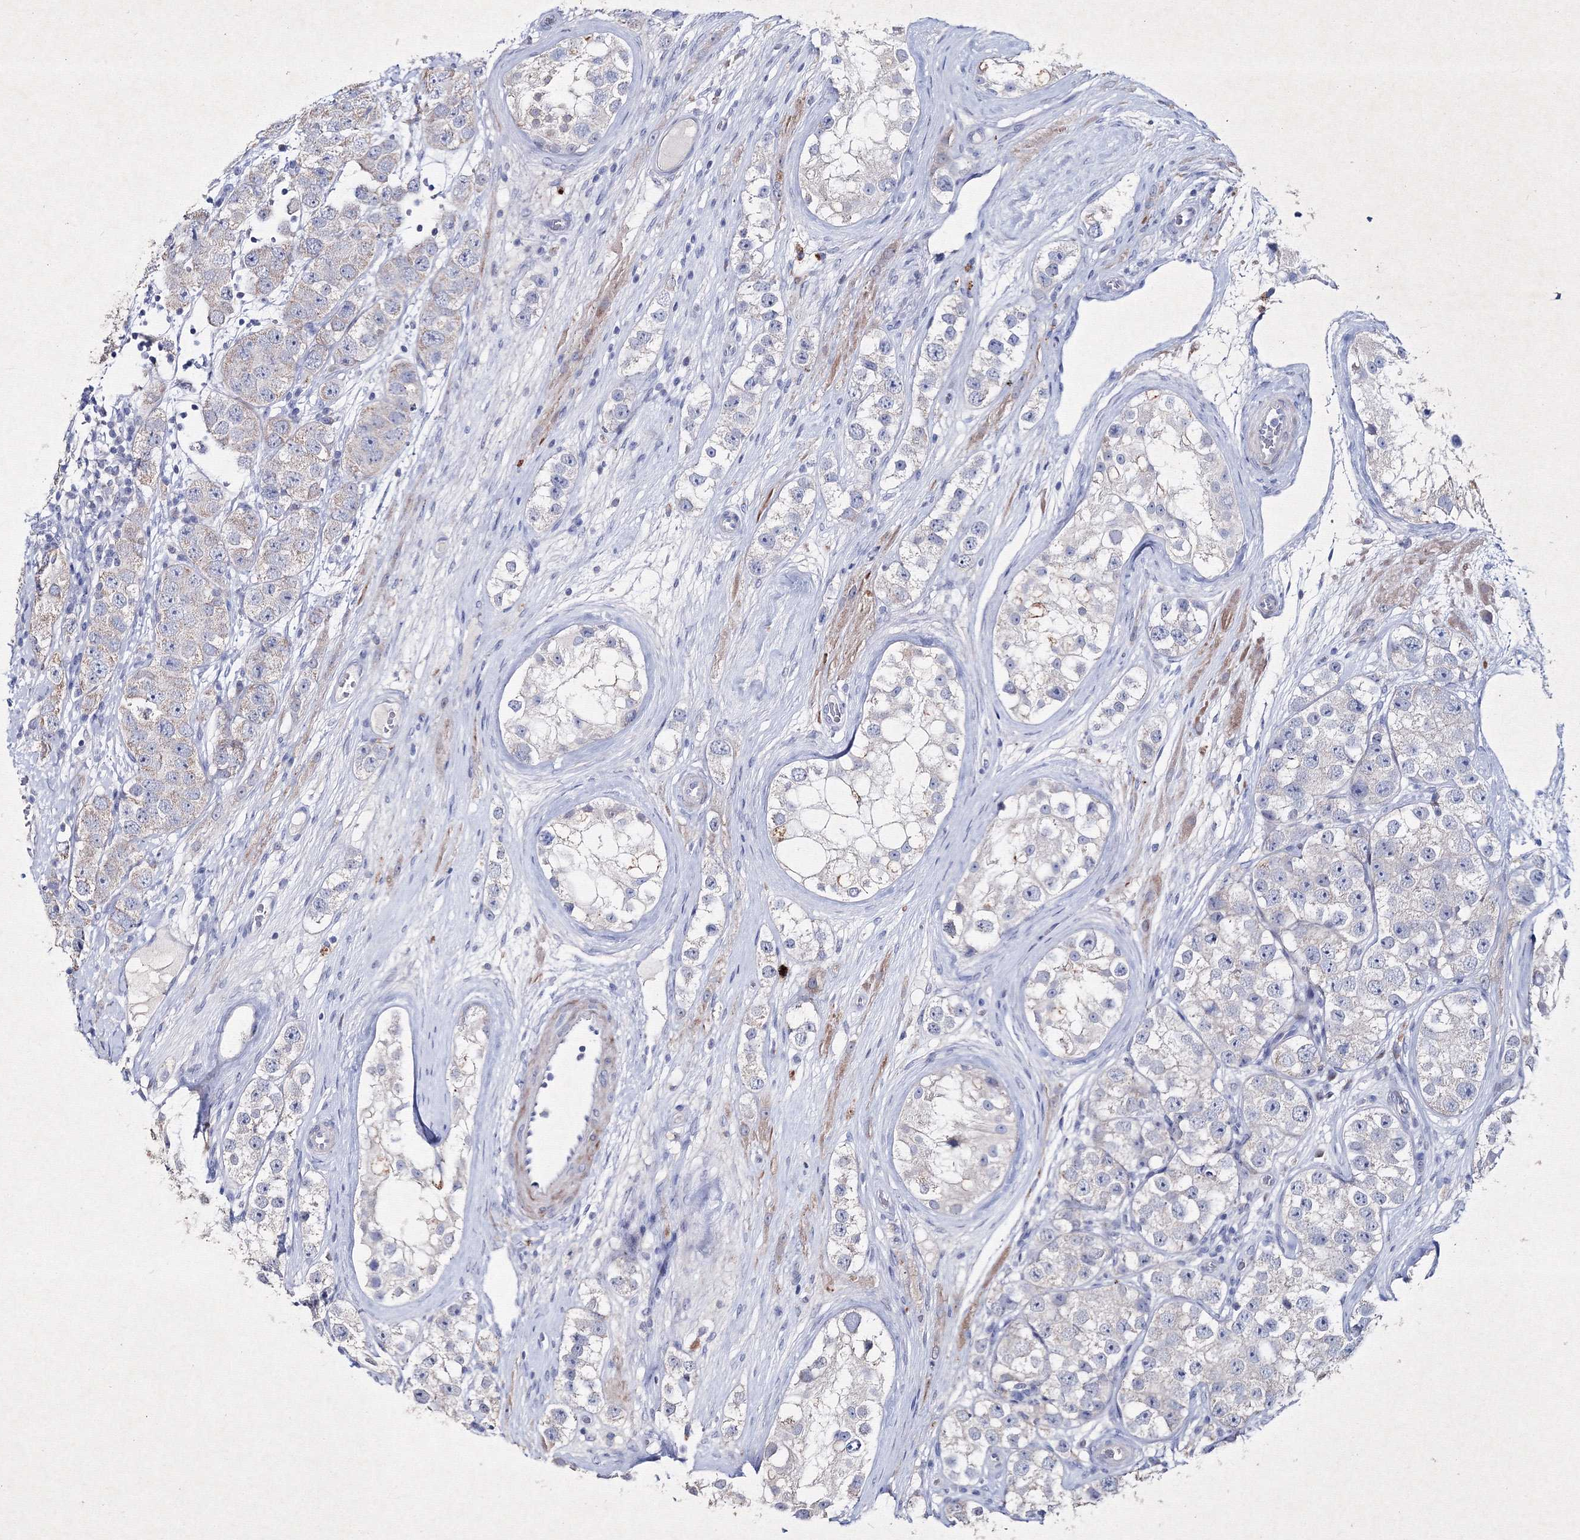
{"staining": {"intensity": "negative", "quantity": "none", "location": "none"}, "tissue": "testis cancer", "cell_type": "Tumor cells", "image_type": "cancer", "snomed": [{"axis": "morphology", "description": "Seminoma, NOS"}, {"axis": "topography", "description": "Testis"}], "caption": "Immunohistochemical staining of testis cancer shows no significant expression in tumor cells. (Brightfield microscopy of DAB (3,3'-diaminobenzidine) immunohistochemistry at high magnification).", "gene": "SMIM29", "patient": {"sex": "male", "age": 28}}